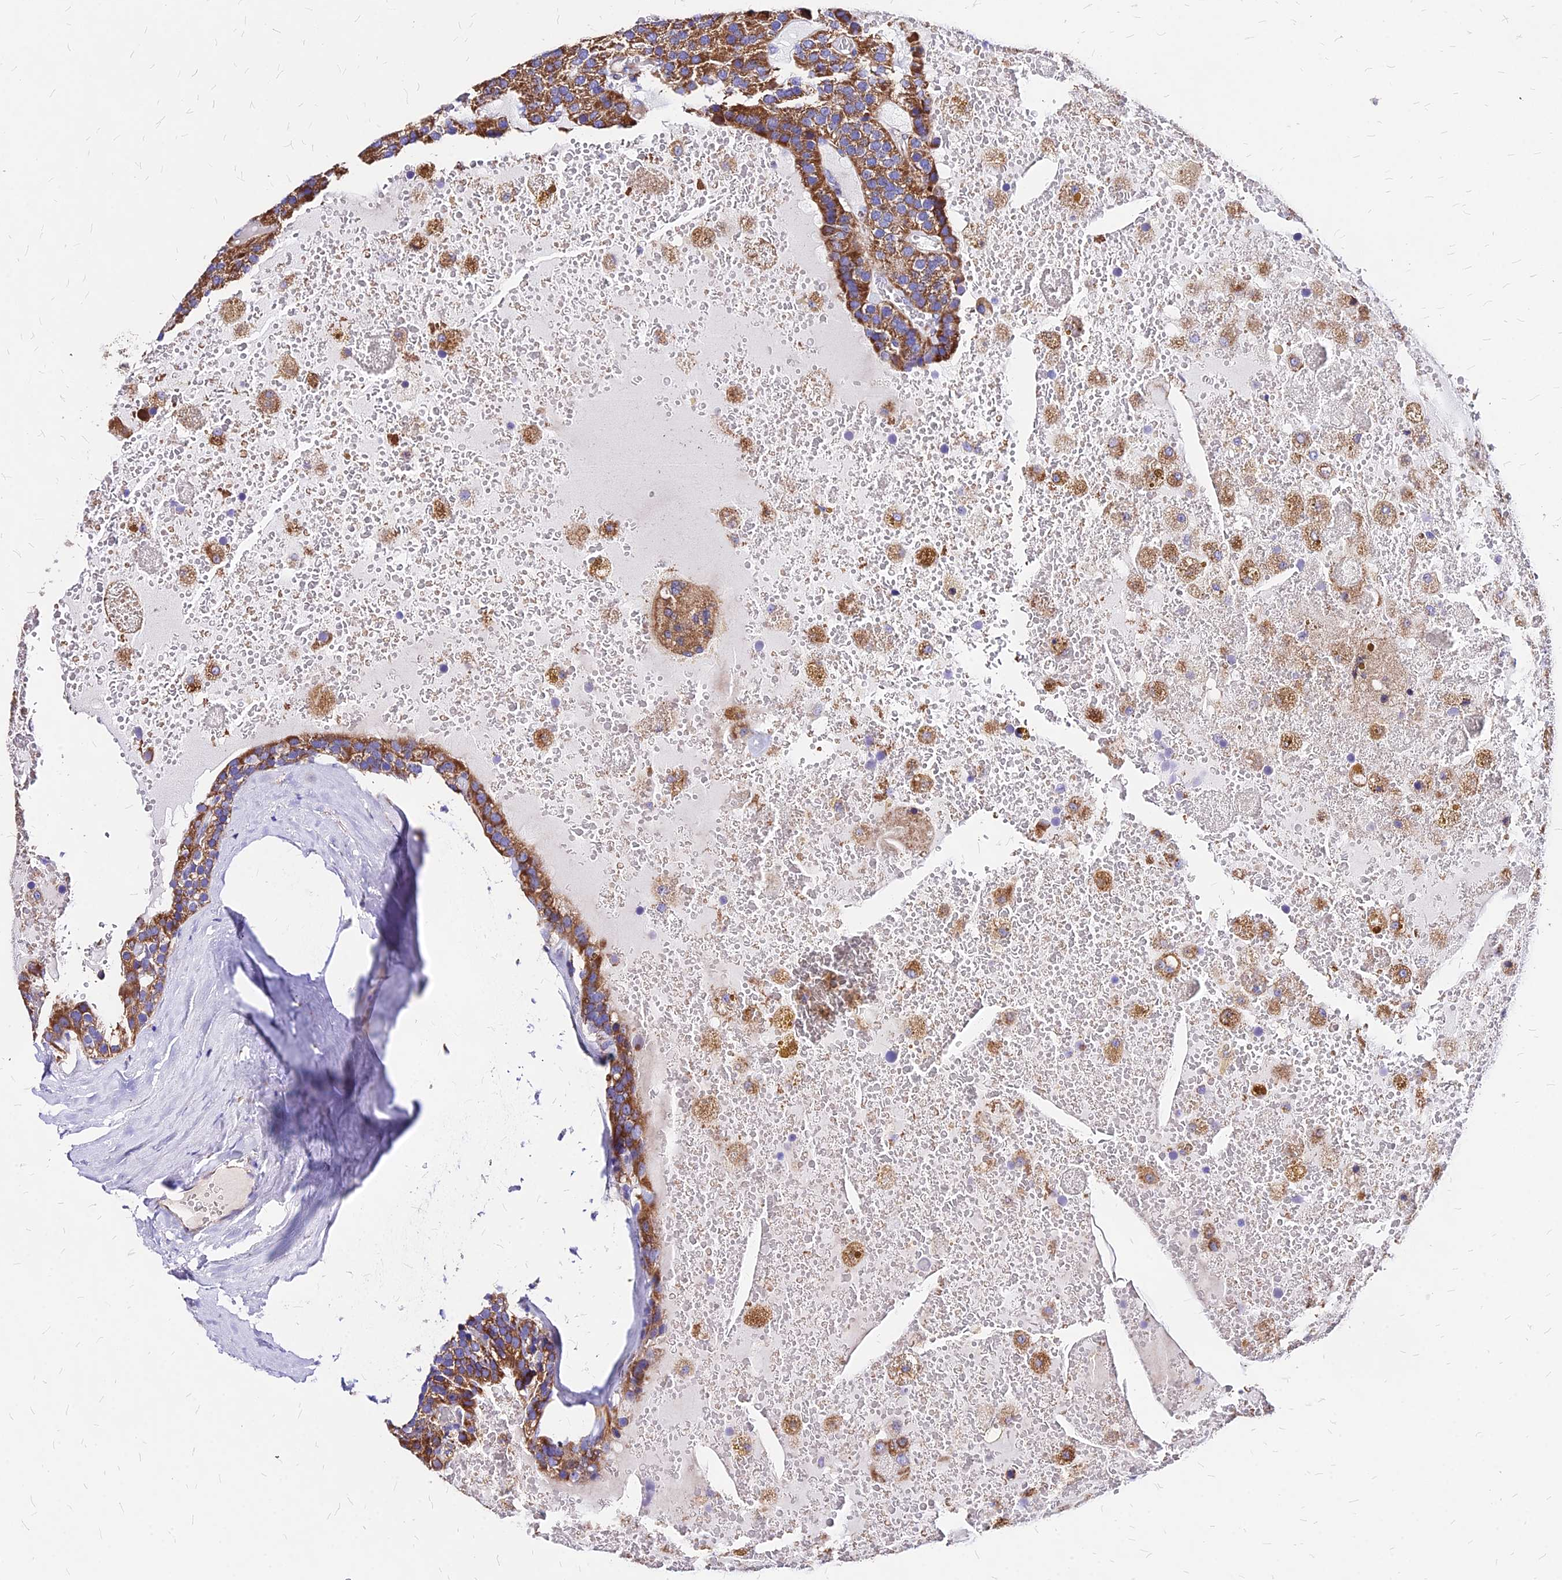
{"staining": {"intensity": "moderate", "quantity": "25%-75%", "location": "cytoplasmic/membranous"}, "tissue": "parathyroid gland", "cell_type": "Glandular cells", "image_type": "normal", "snomed": [{"axis": "morphology", "description": "Normal tissue, NOS"}, {"axis": "morphology", "description": "Adenoma, NOS"}, {"axis": "topography", "description": "Parathyroid gland"}], "caption": "Parathyroid gland was stained to show a protein in brown. There is medium levels of moderate cytoplasmic/membranous positivity in about 25%-75% of glandular cells. (Stains: DAB (3,3'-diaminobenzidine) in brown, nuclei in blue, Microscopy: brightfield microscopy at high magnification).", "gene": "MRPL3", "patient": {"sex": "female", "age": 86}}